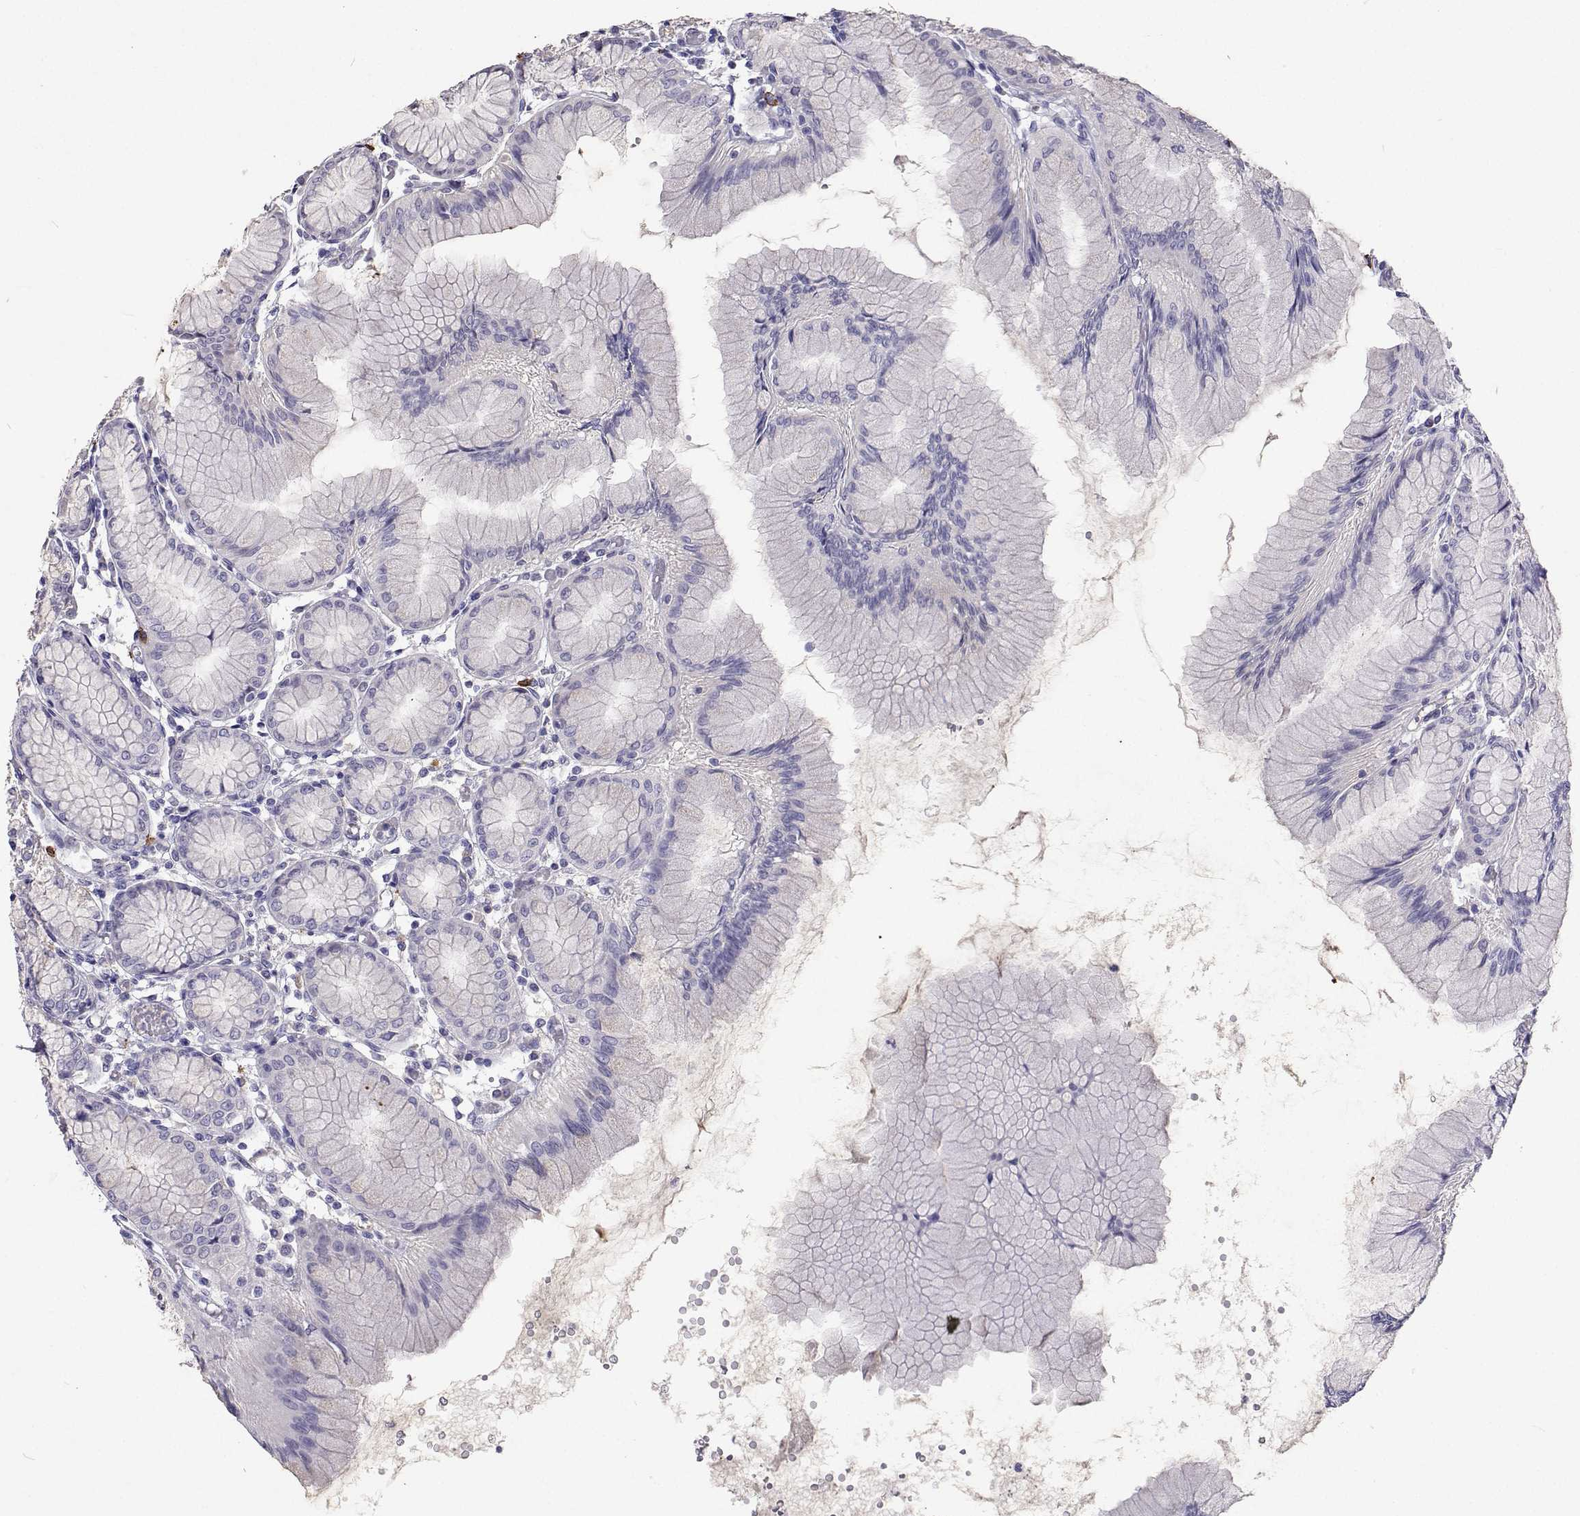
{"staining": {"intensity": "negative", "quantity": "none", "location": "none"}, "tissue": "stomach", "cell_type": "Glandular cells", "image_type": "normal", "snomed": [{"axis": "morphology", "description": "Normal tissue, NOS"}, {"axis": "topography", "description": "Stomach"}], "caption": "Immunohistochemical staining of normal stomach displays no significant staining in glandular cells.", "gene": "CFAP44", "patient": {"sex": "female", "age": 57}}